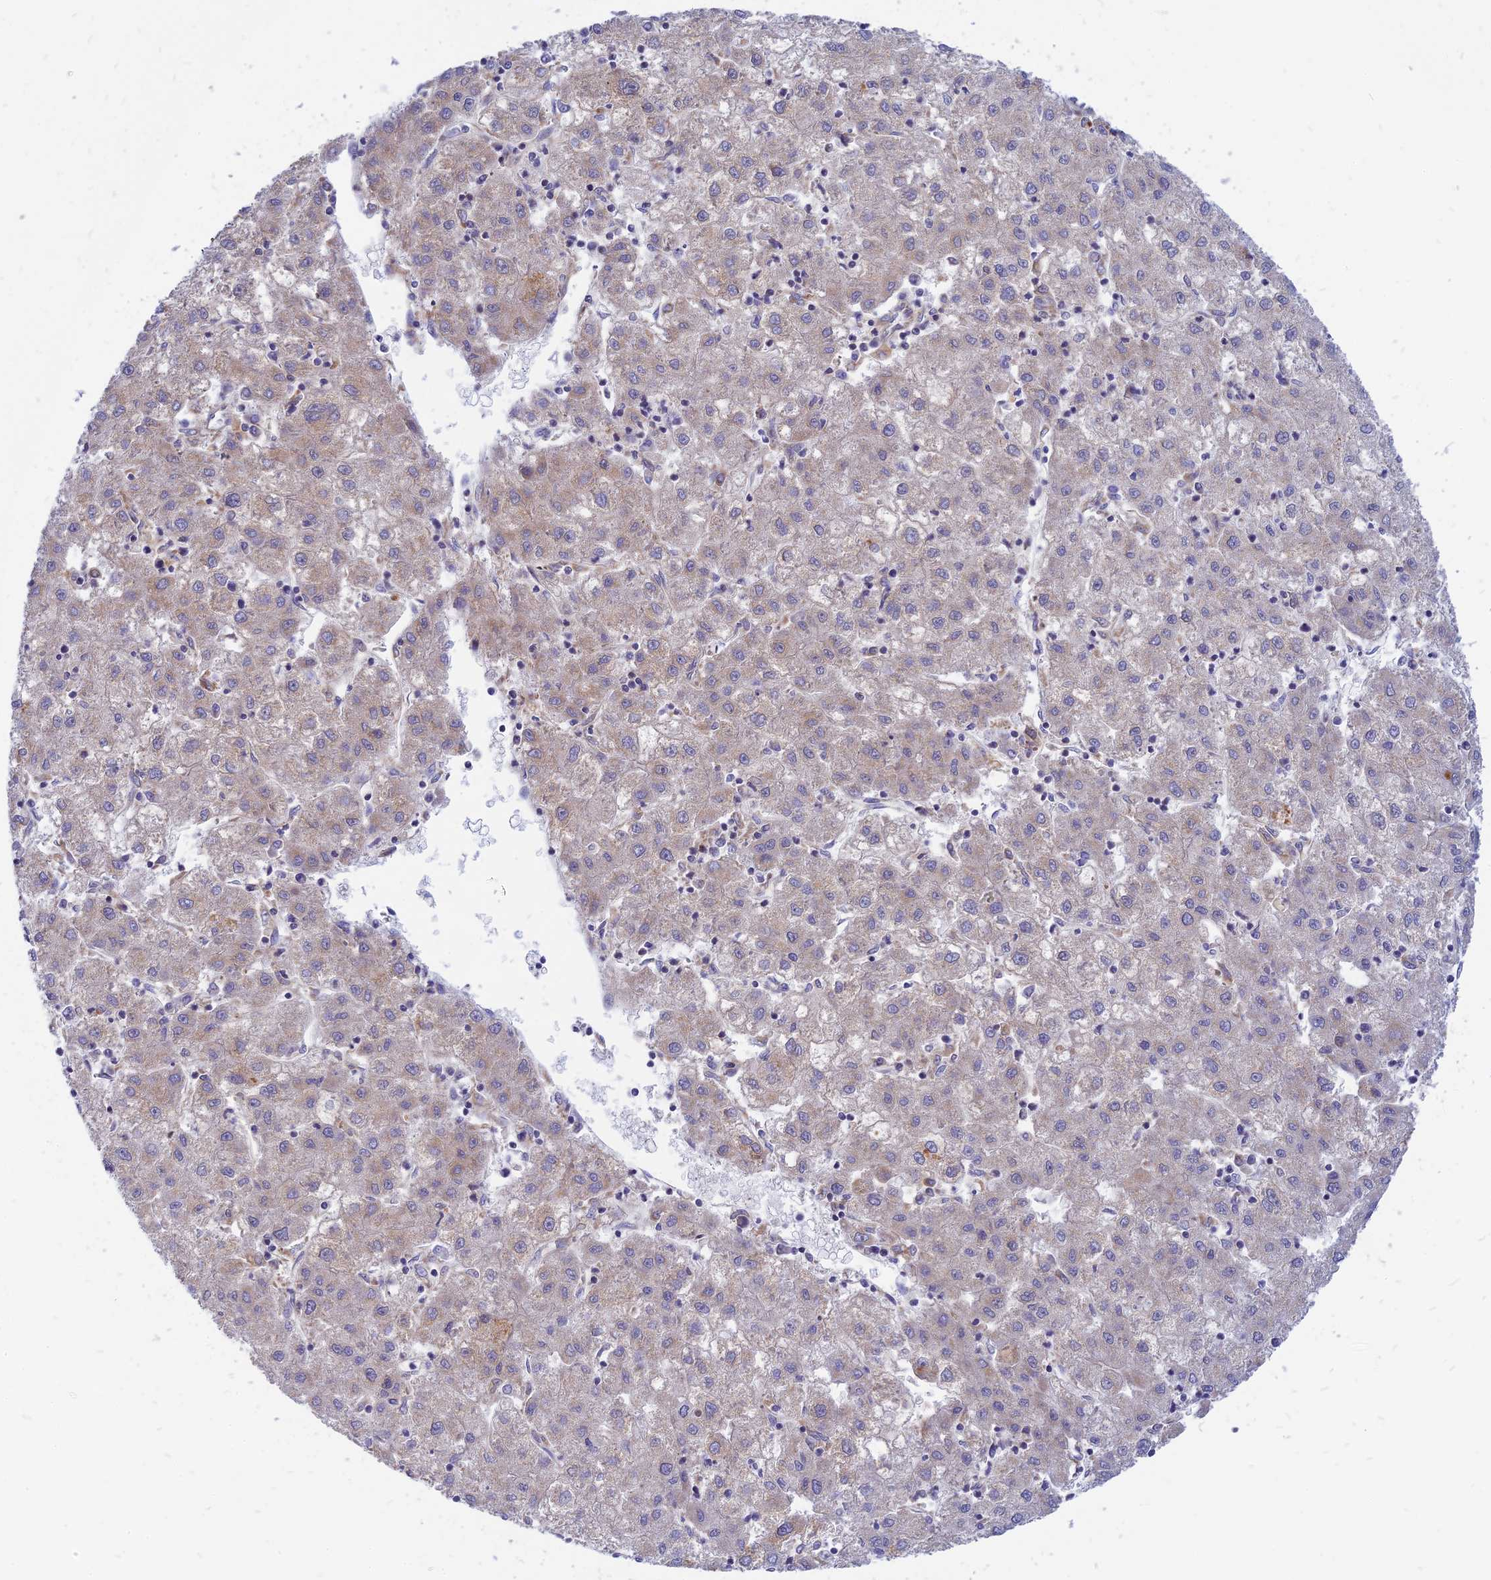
{"staining": {"intensity": "negative", "quantity": "none", "location": "none"}, "tissue": "liver cancer", "cell_type": "Tumor cells", "image_type": "cancer", "snomed": [{"axis": "morphology", "description": "Carcinoma, Hepatocellular, NOS"}, {"axis": "topography", "description": "Liver"}], "caption": "IHC photomicrograph of hepatocellular carcinoma (liver) stained for a protein (brown), which demonstrates no staining in tumor cells.", "gene": "PHKA2", "patient": {"sex": "male", "age": 72}}